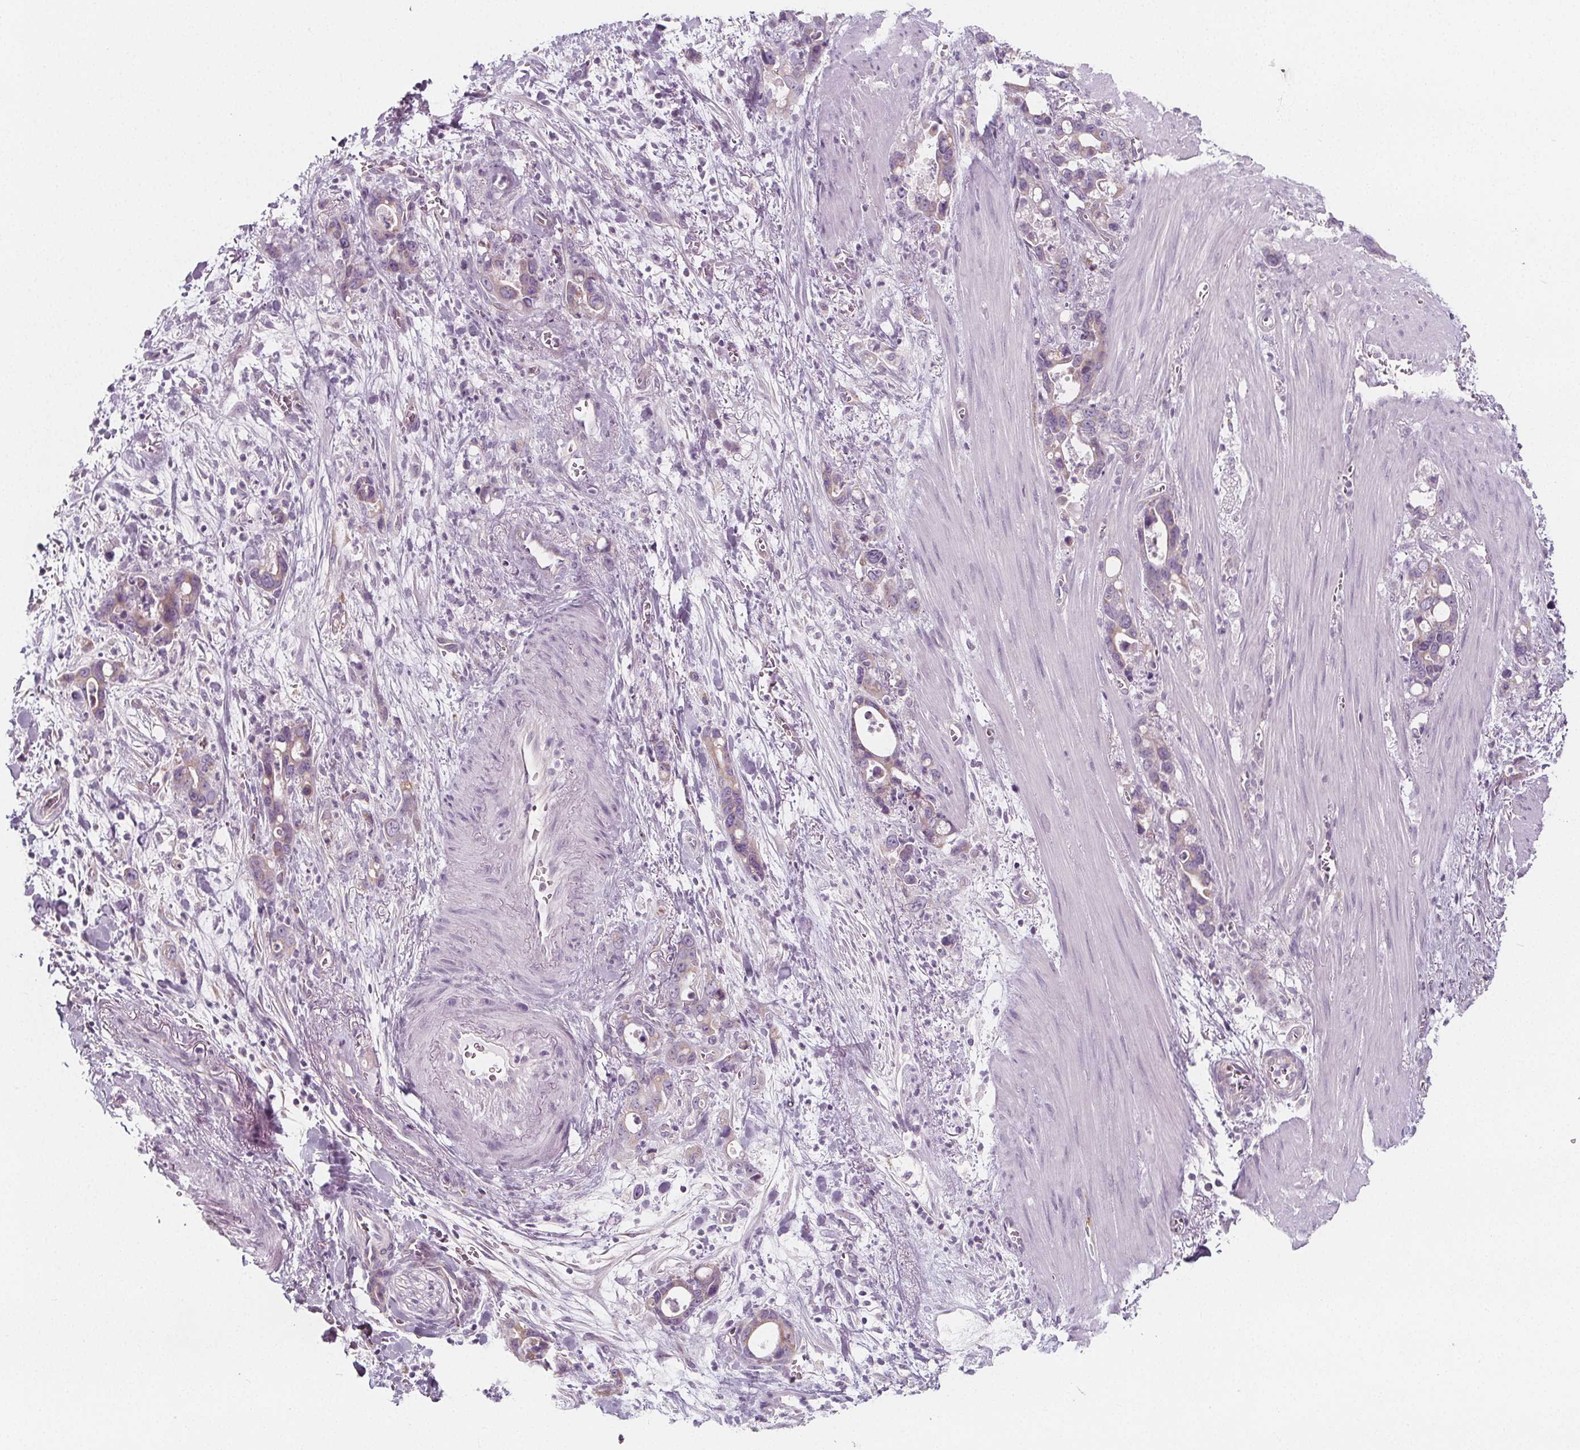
{"staining": {"intensity": "weak", "quantity": "<25%", "location": "cytoplasmic/membranous"}, "tissue": "stomach cancer", "cell_type": "Tumor cells", "image_type": "cancer", "snomed": [{"axis": "morphology", "description": "Normal tissue, NOS"}, {"axis": "morphology", "description": "Adenocarcinoma, NOS"}, {"axis": "topography", "description": "Esophagus"}, {"axis": "topography", "description": "Stomach, upper"}], "caption": "This is an IHC photomicrograph of stomach adenocarcinoma. There is no expression in tumor cells.", "gene": "IL17C", "patient": {"sex": "male", "age": 74}}